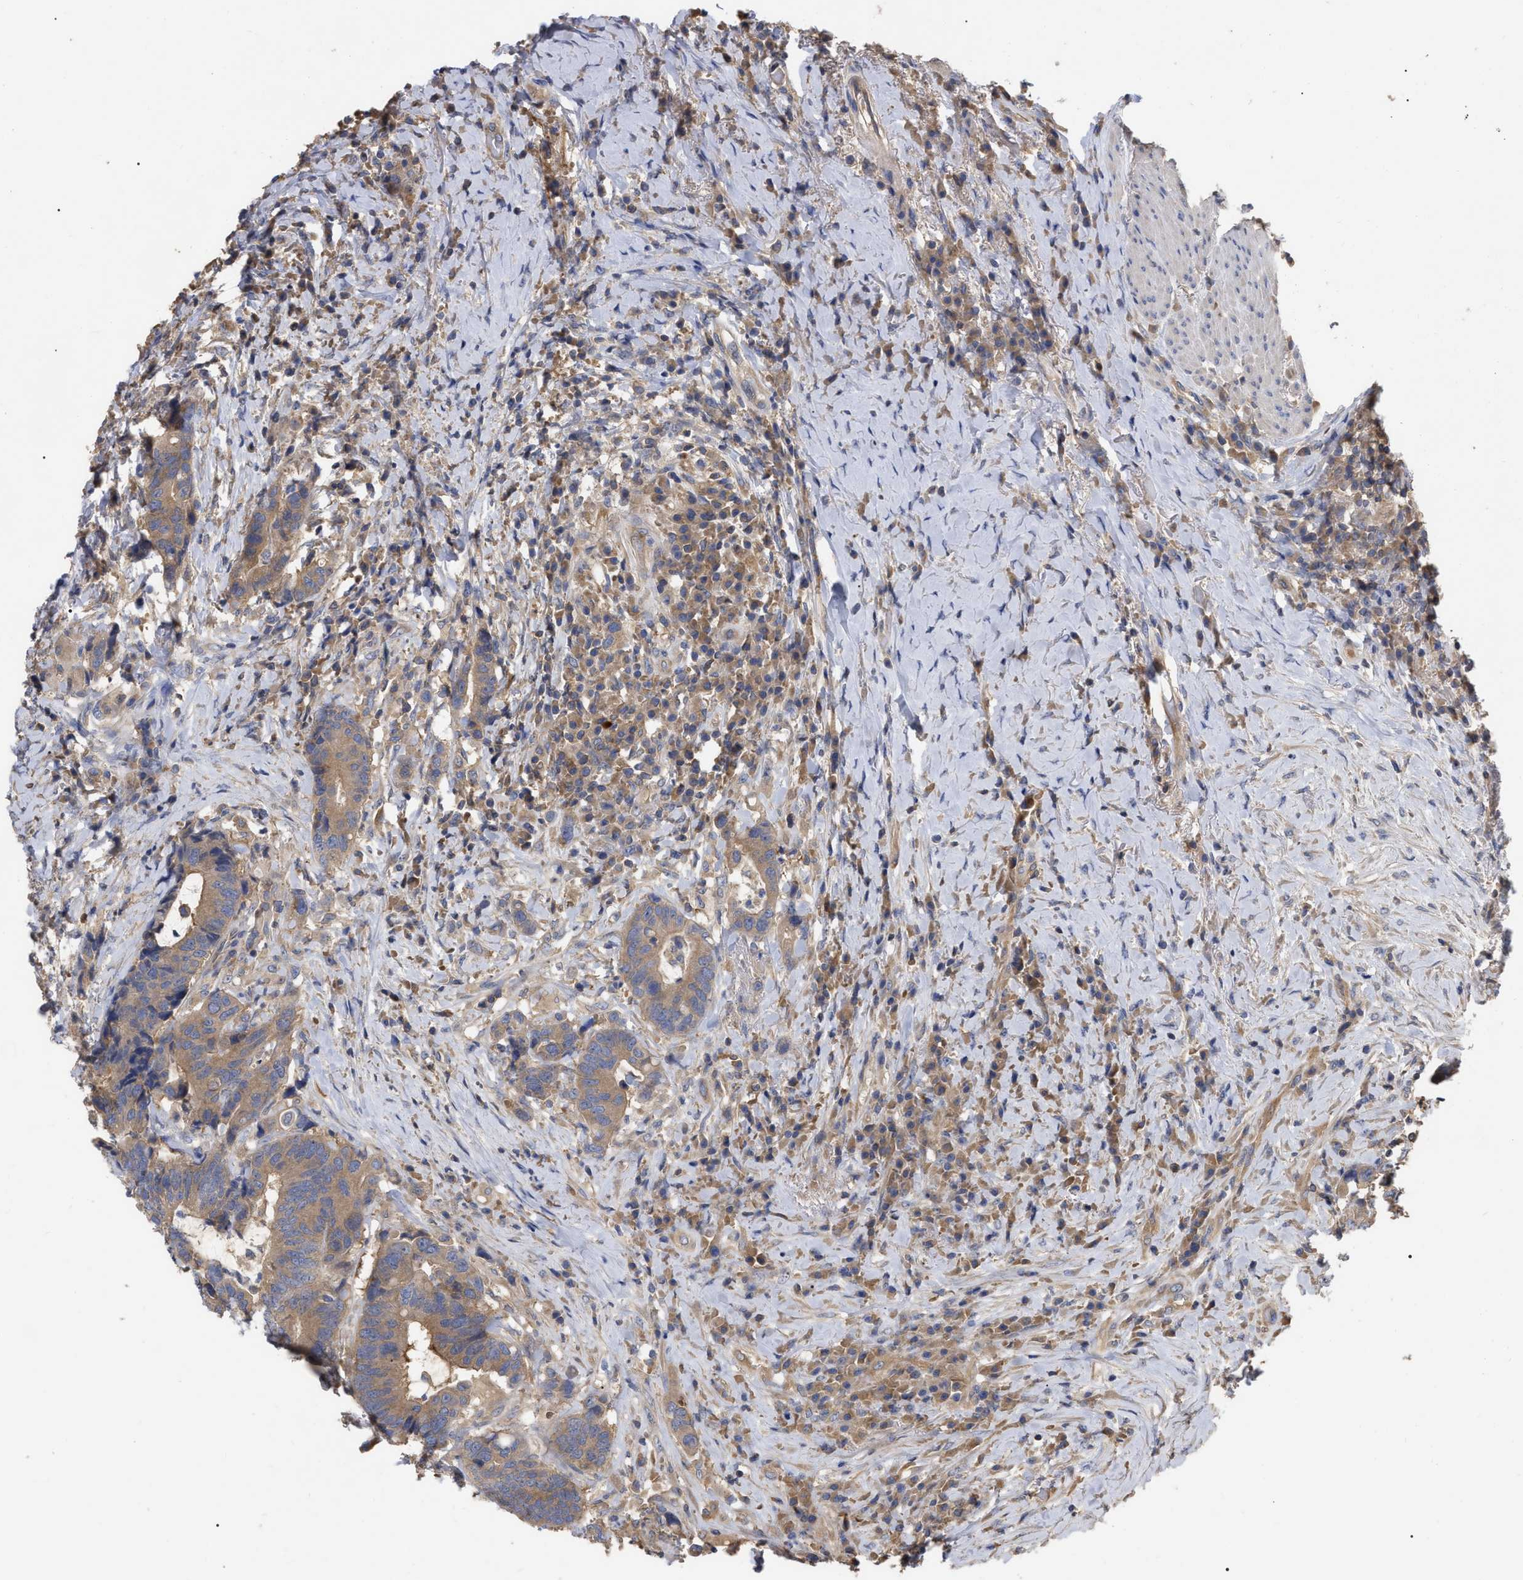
{"staining": {"intensity": "moderate", "quantity": ">75%", "location": "cytoplasmic/membranous"}, "tissue": "colorectal cancer", "cell_type": "Tumor cells", "image_type": "cancer", "snomed": [{"axis": "morphology", "description": "Adenocarcinoma, NOS"}, {"axis": "topography", "description": "Rectum"}], "caption": "Protein positivity by immunohistochemistry (IHC) shows moderate cytoplasmic/membranous expression in about >75% of tumor cells in colorectal adenocarcinoma.", "gene": "RAP1GDS1", "patient": {"sex": "female", "age": 89}}